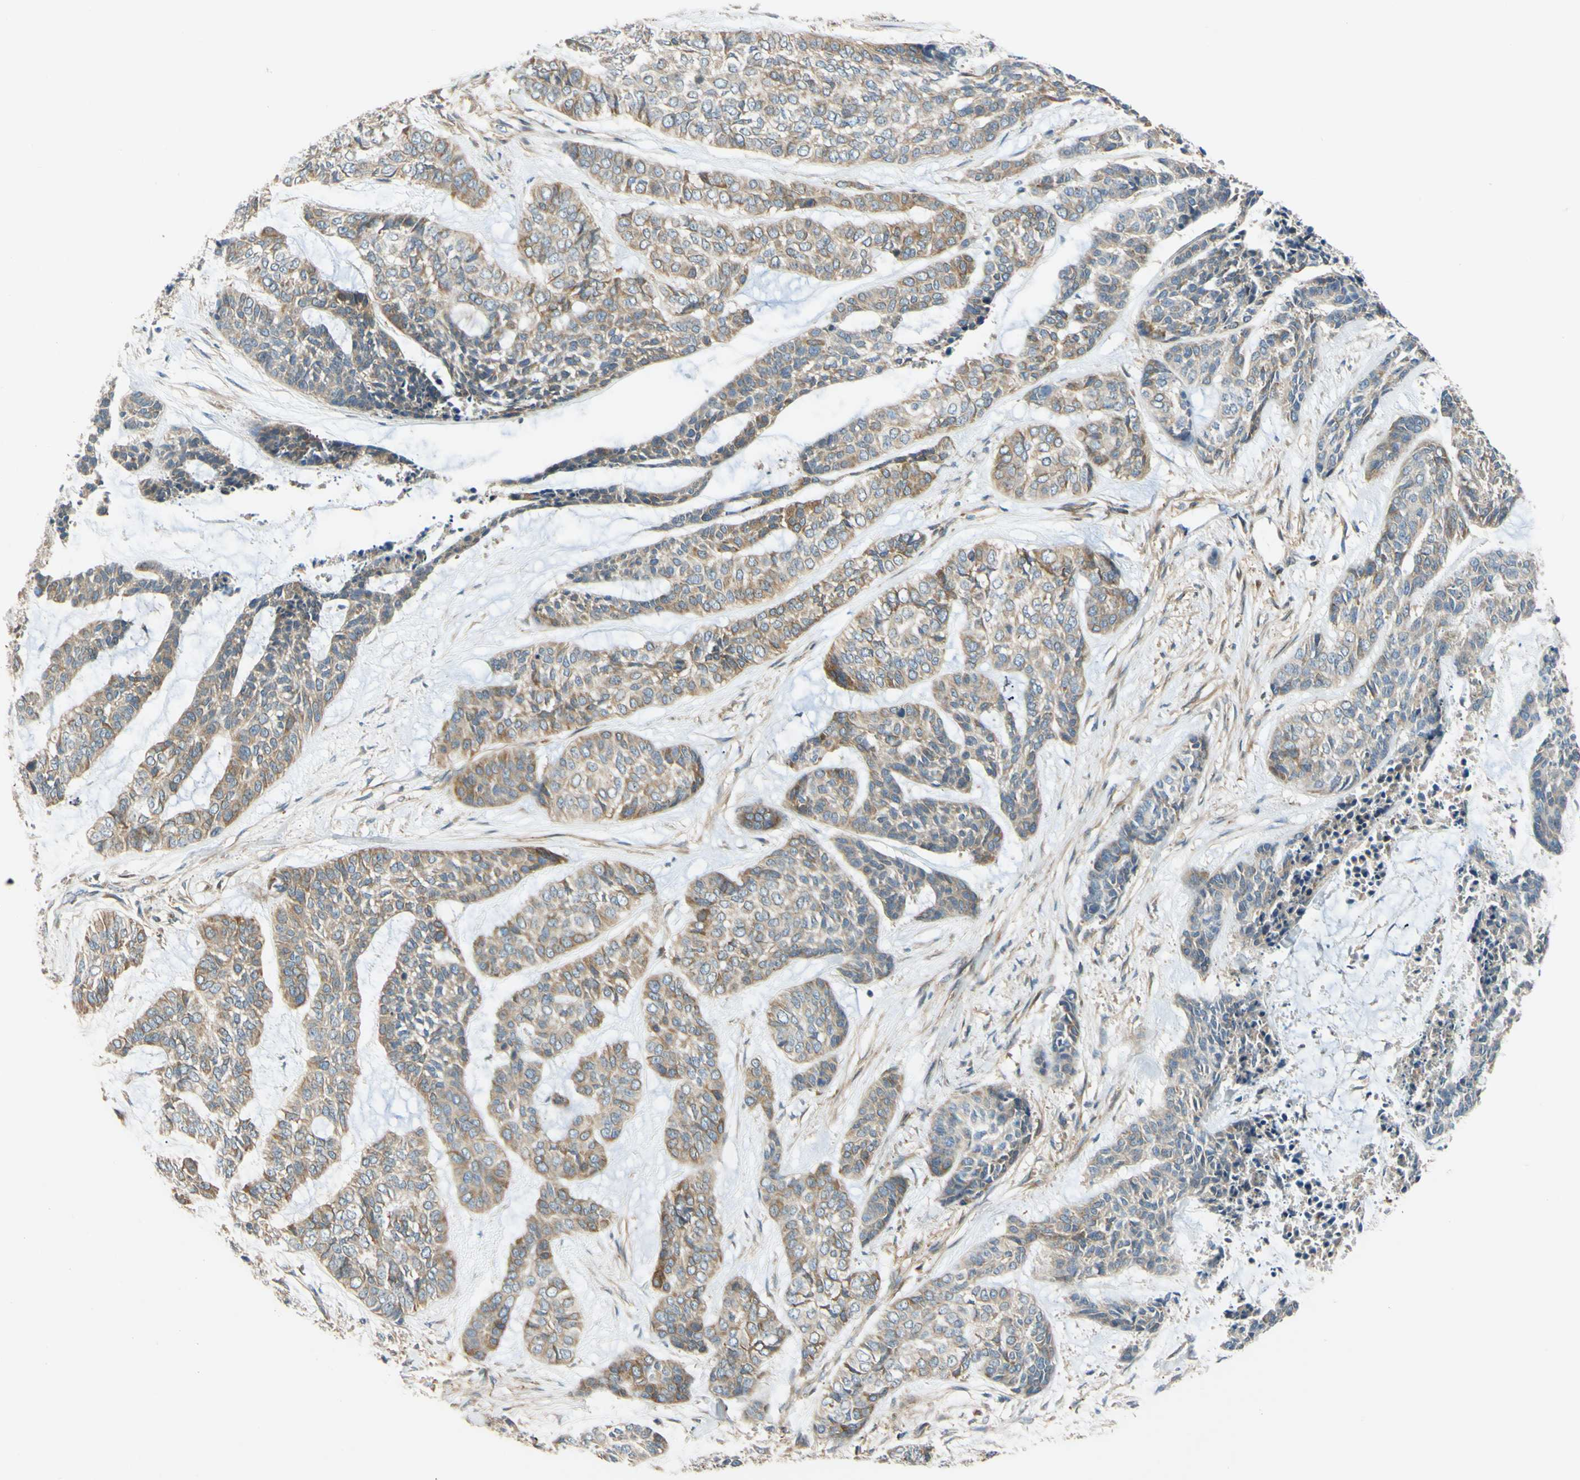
{"staining": {"intensity": "weak", "quantity": "25%-75%", "location": "cytoplasmic/membranous"}, "tissue": "skin cancer", "cell_type": "Tumor cells", "image_type": "cancer", "snomed": [{"axis": "morphology", "description": "Basal cell carcinoma"}, {"axis": "topography", "description": "Skin"}], "caption": "Skin cancer (basal cell carcinoma) stained with a brown dye reveals weak cytoplasmic/membranous positive staining in about 25%-75% of tumor cells.", "gene": "POR", "patient": {"sex": "female", "age": 64}}